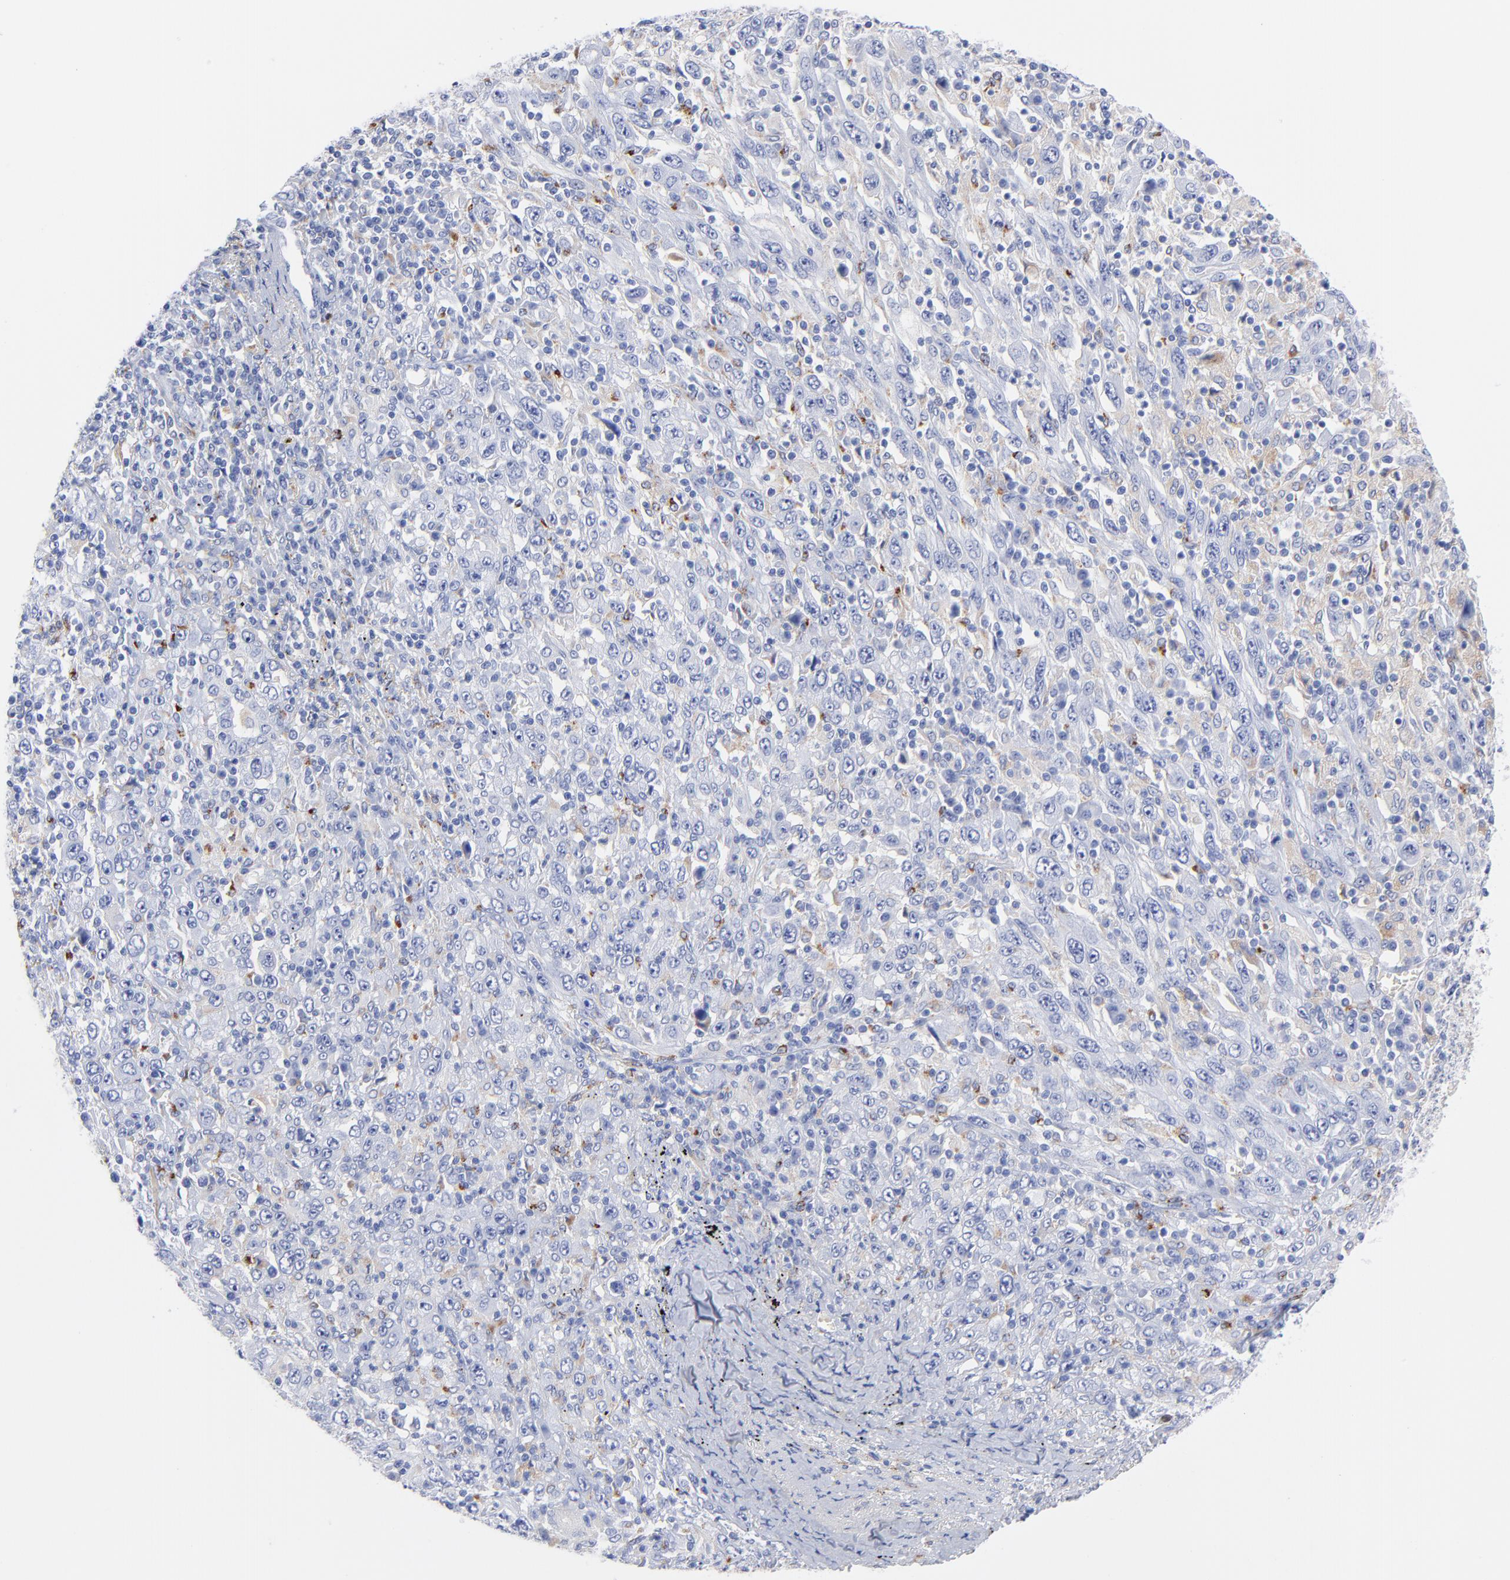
{"staining": {"intensity": "weak", "quantity": "<25%", "location": "cytoplasmic/membranous"}, "tissue": "melanoma", "cell_type": "Tumor cells", "image_type": "cancer", "snomed": [{"axis": "morphology", "description": "Malignant melanoma, Metastatic site"}, {"axis": "topography", "description": "Skin"}], "caption": "A high-resolution histopathology image shows immunohistochemistry staining of malignant melanoma (metastatic site), which demonstrates no significant staining in tumor cells.", "gene": "CPVL", "patient": {"sex": "female", "age": 56}}